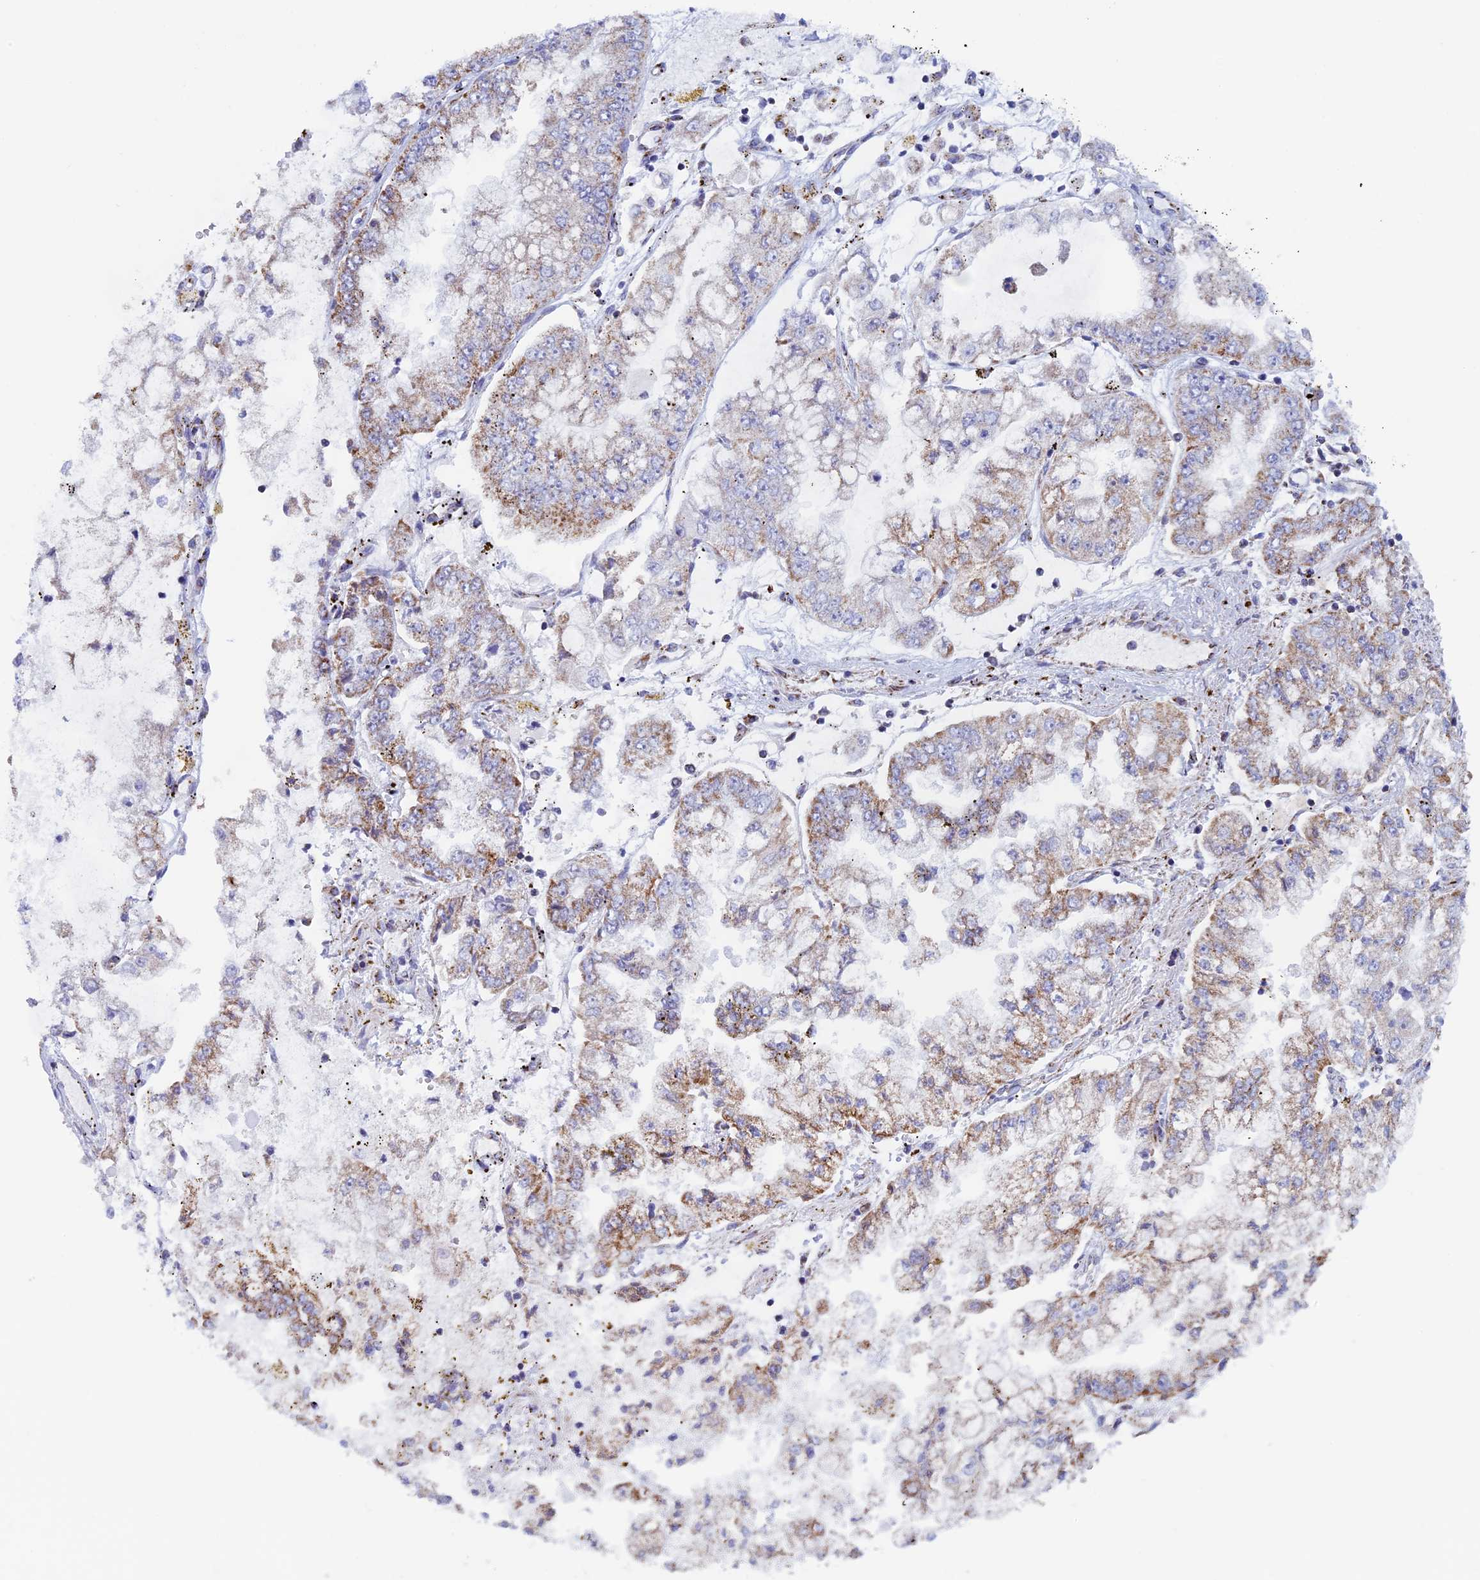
{"staining": {"intensity": "moderate", "quantity": "25%-75%", "location": "cytoplasmic/membranous"}, "tissue": "stomach cancer", "cell_type": "Tumor cells", "image_type": "cancer", "snomed": [{"axis": "morphology", "description": "Adenocarcinoma, NOS"}, {"axis": "topography", "description": "Stomach"}], "caption": "Adenocarcinoma (stomach) tissue reveals moderate cytoplasmic/membranous expression in about 25%-75% of tumor cells", "gene": "NDUFB9", "patient": {"sex": "male", "age": 76}}